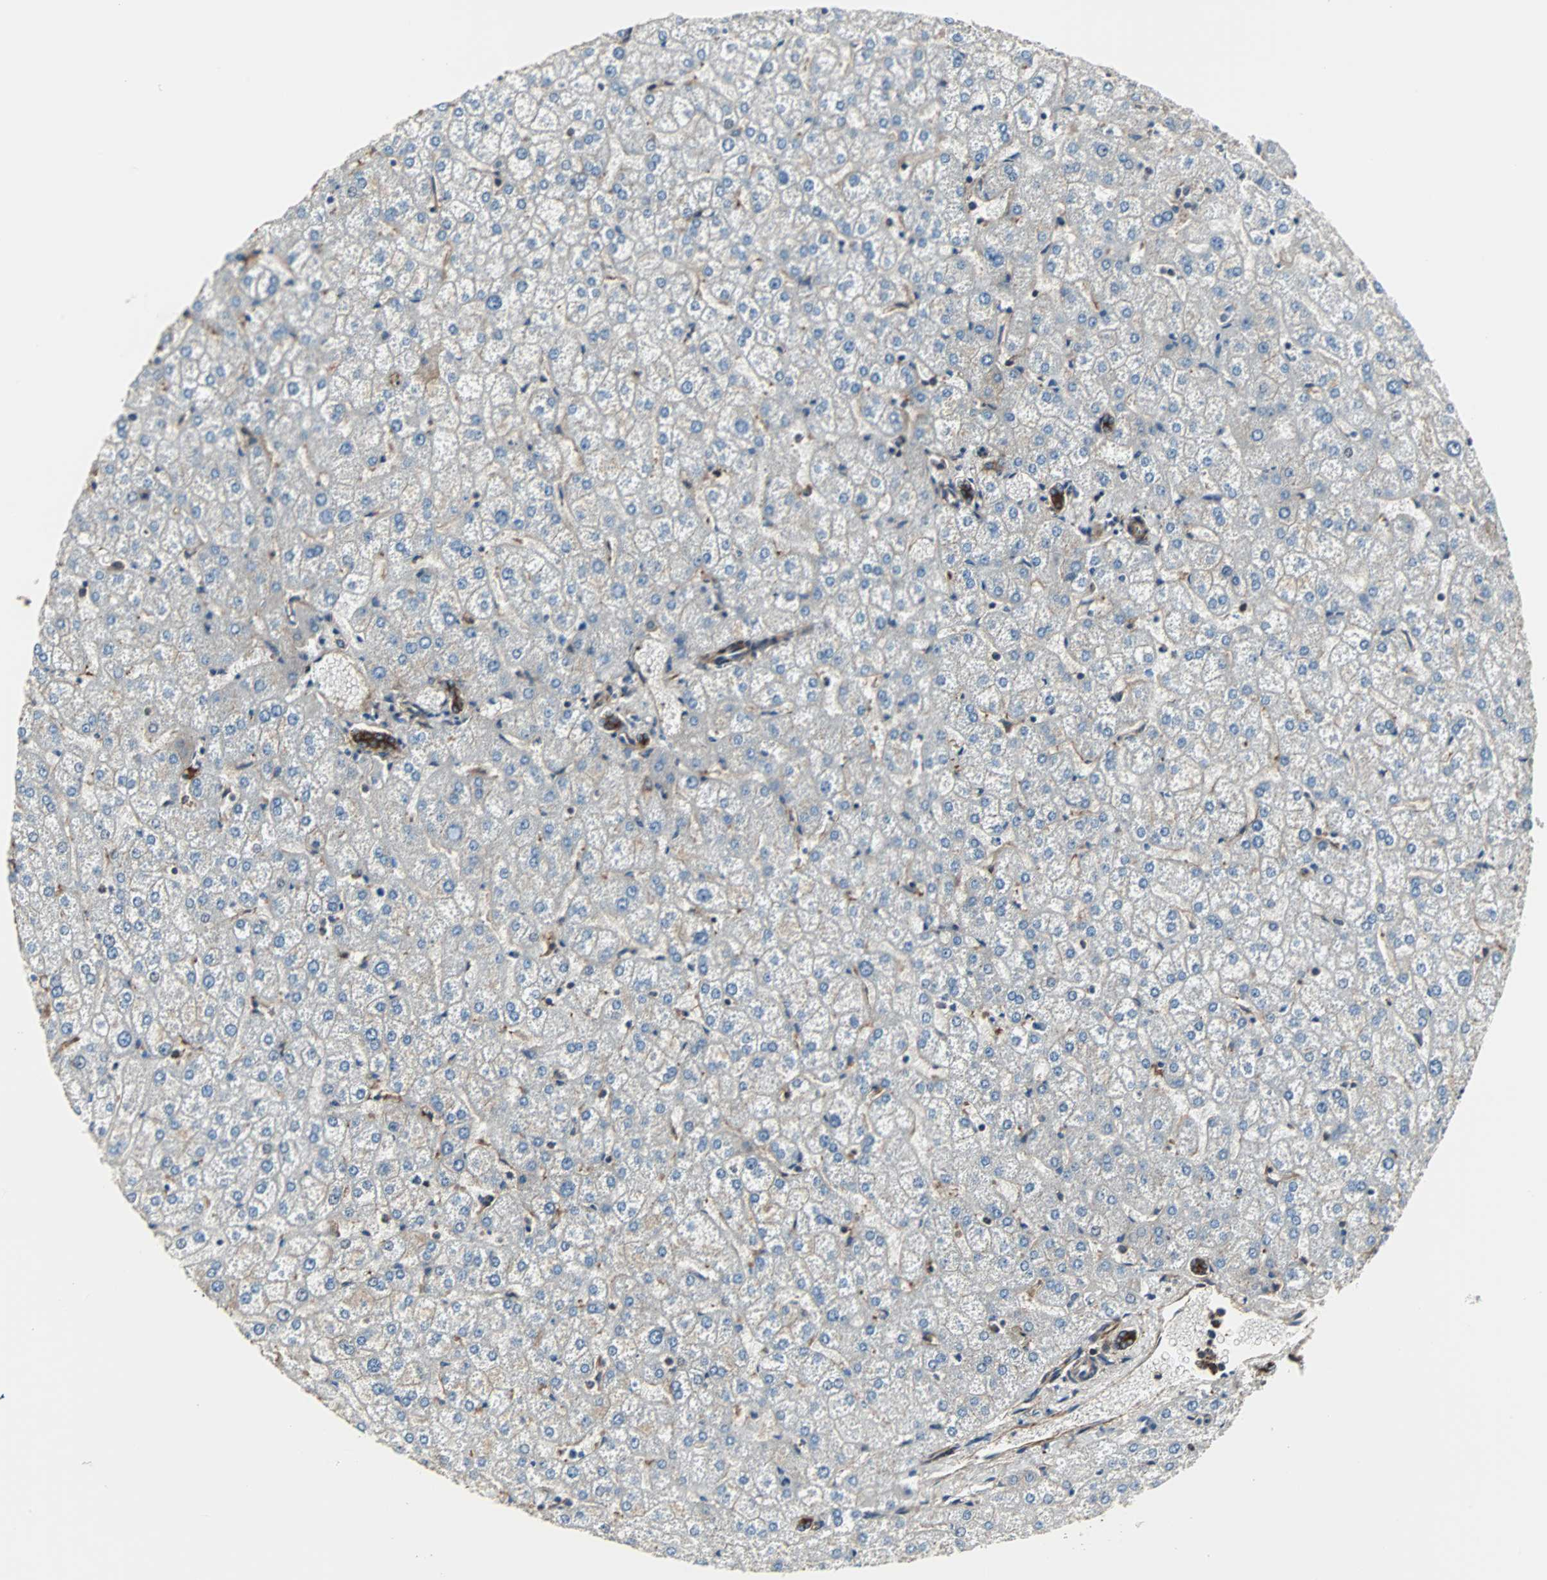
{"staining": {"intensity": "strong", "quantity": ">75%", "location": "cytoplasmic/membranous"}, "tissue": "liver", "cell_type": "Cholangiocytes", "image_type": "normal", "snomed": [{"axis": "morphology", "description": "Normal tissue, NOS"}, {"axis": "topography", "description": "Liver"}], "caption": "Benign liver reveals strong cytoplasmic/membranous staining in about >75% of cholangiocytes, visualized by immunohistochemistry. The protein of interest is shown in brown color, while the nuclei are stained blue.", "gene": "ACTN1", "patient": {"sex": "female", "age": 32}}